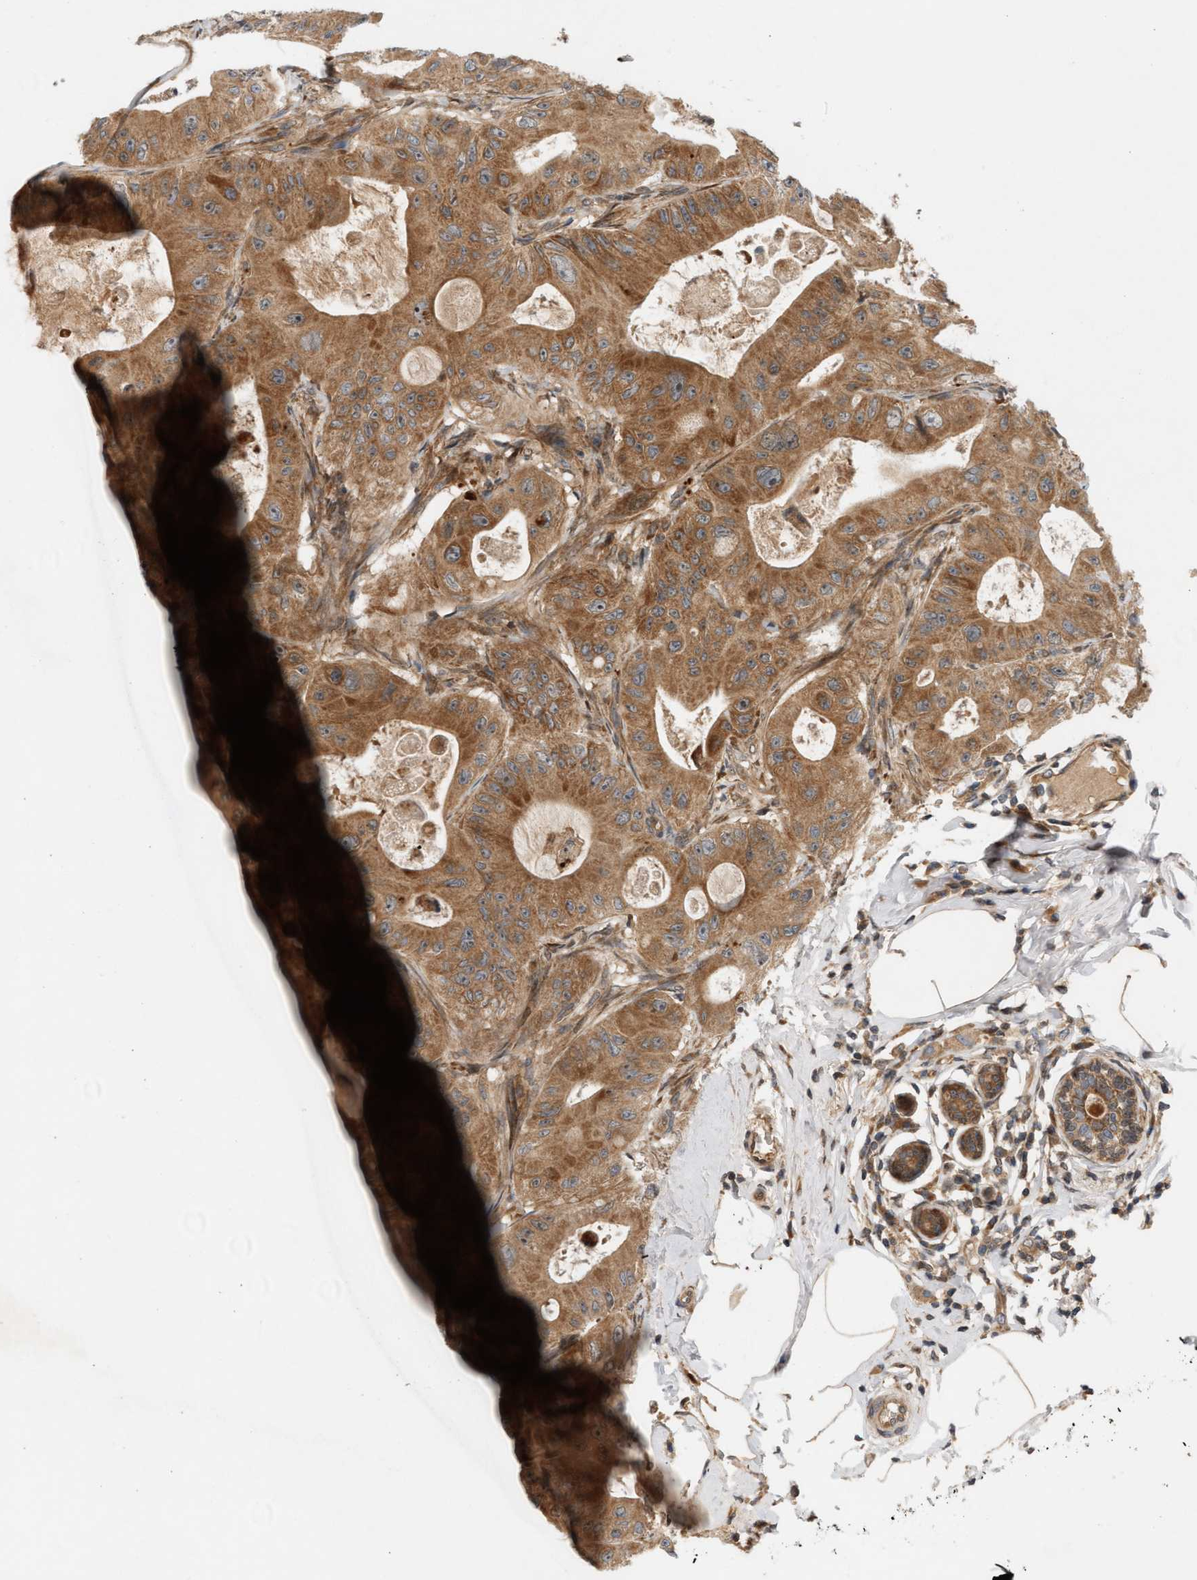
{"staining": {"intensity": "moderate", "quantity": ">75%", "location": "cytoplasmic/membranous"}, "tissue": "colorectal cancer", "cell_type": "Tumor cells", "image_type": "cancer", "snomed": [{"axis": "morphology", "description": "Adenocarcinoma, NOS"}, {"axis": "topography", "description": "Colon"}], "caption": "Protein staining displays moderate cytoplasmic/membranous expression in approximately >75% of tumor cells in colorectal cancer.", "gene": "BAHCC1", "patient": {"sex": "female", "age": 46}}